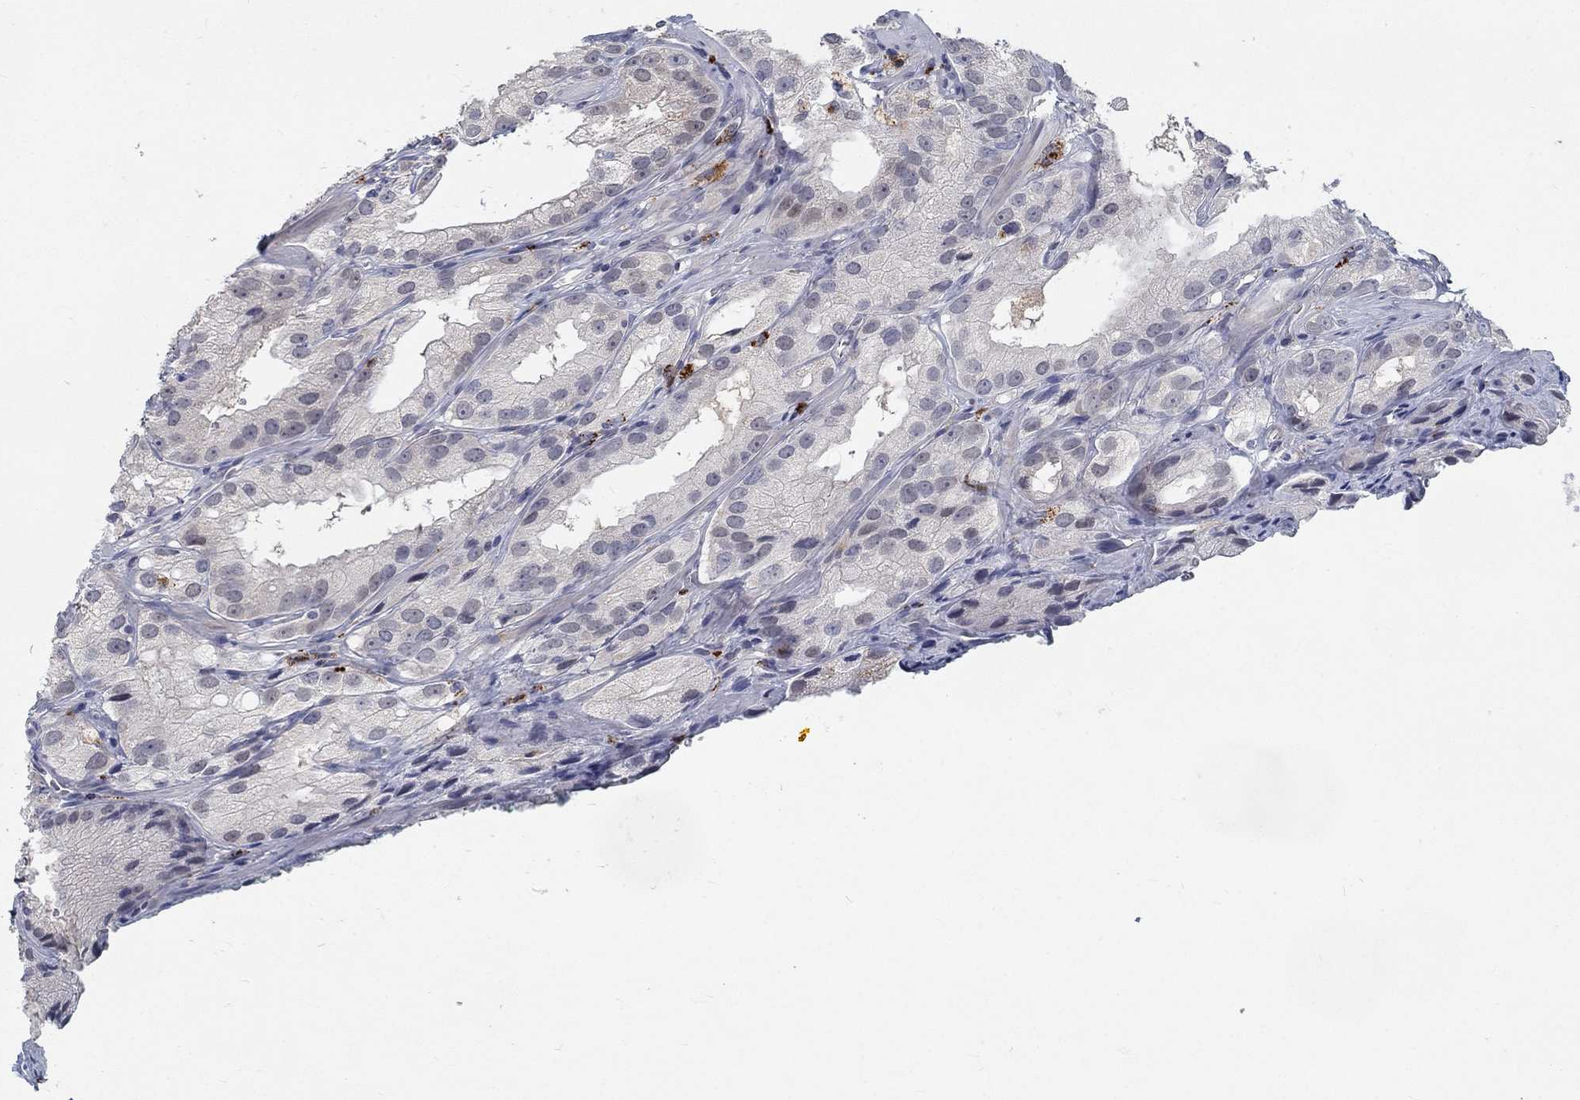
{"staining": {"intensity": "negative", "quantity": "none", "location": "none"}, "tissue": "prostate cancer", "cell_type": "Tumor cells", "image_type": "cancer", "snomed": [{"axis": "morphology", "description": "Adenocarcinoma, High grade"}, {"axis": "topography", "description": "Prostate and seminal vesicle, NOS"}], "caption": "Protein analysis of prostate adenocarcinoma (high-grade) reveals no significant expression in tumor cells. Nuclei are stained in blue.", "gene": "MTSS2", "patient": {"sex": "male", "age": 62}}